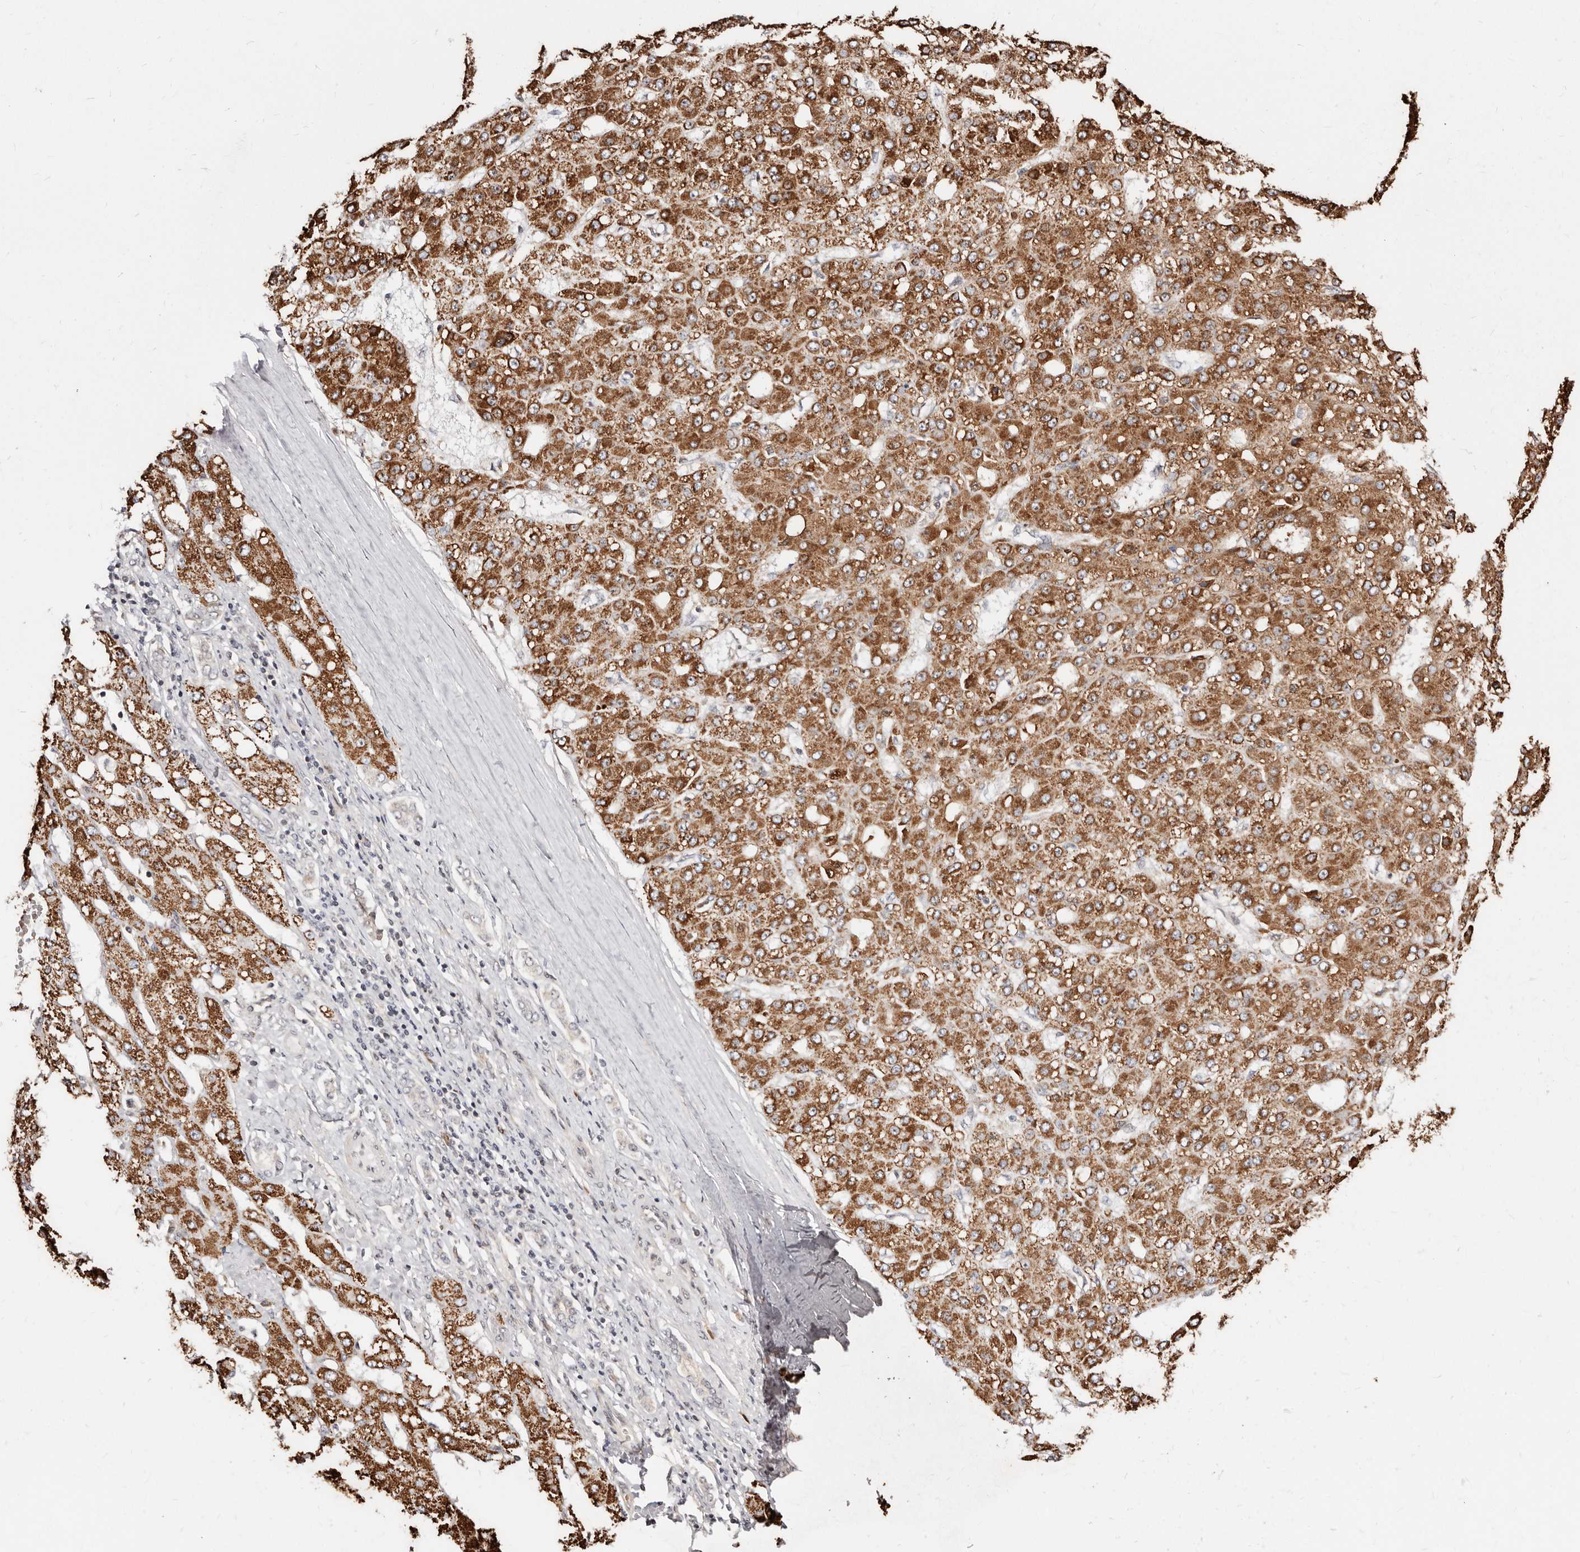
{"staining": {"intensity": "strong", "quantity": ">75%", "location": "cytoplasmic/membranous"}, "tissue": "liver cancer", "cell_type": "Tumor cells", "image_type": "cancer", "snomed": [{"axis": "morphology", "description": "Carcinoma, Hepatocellular, NOS"}, {"axis": "topography", "description": "Liver"}], "caption": "About >75% of tumor cells in human liver cancer (hepatocellular carcinoma) display strong cytoplasmic/membranous protein staining as visualized by brown immunohistochemical staining.", "gene": "APOL6", "patient": {"sex": "male", "age": 67}}